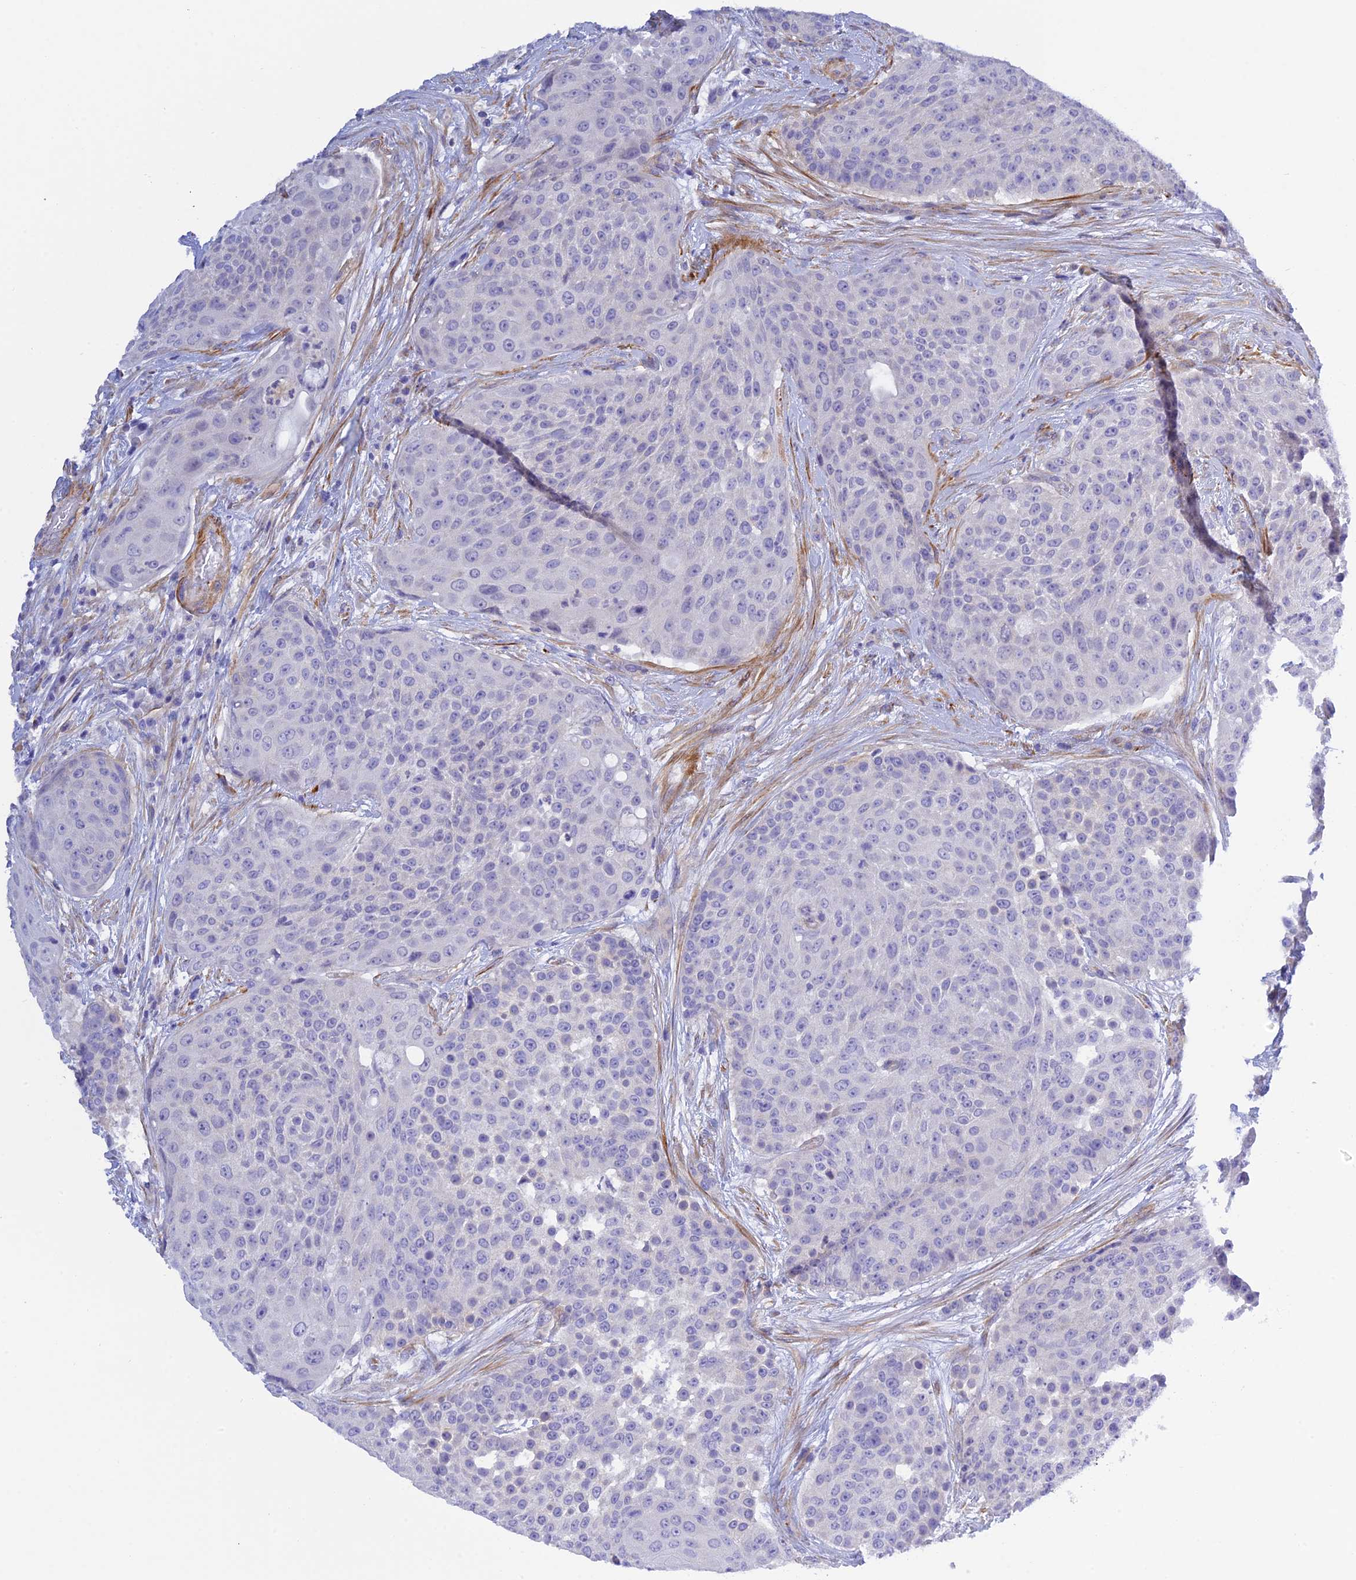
{"staining": {"intensity": "negative", "quantity": "none", "location": "none"}, "tissue": "urothelial cancer", "cell_type": "Tumor cells", "image_type": "cancer", "snomed": [{"axis": "morphology", "description": "Urothelial carcinoma, High grade"}, {"axis": "topography", "description": "Urinary bladder"}], "caption": "This is a image of IHC staining of urothelial cancer, which shows no staining in tumor cells.", "gene": "ZDHHC16", "patient": {"sex": "female", "age": 63}}